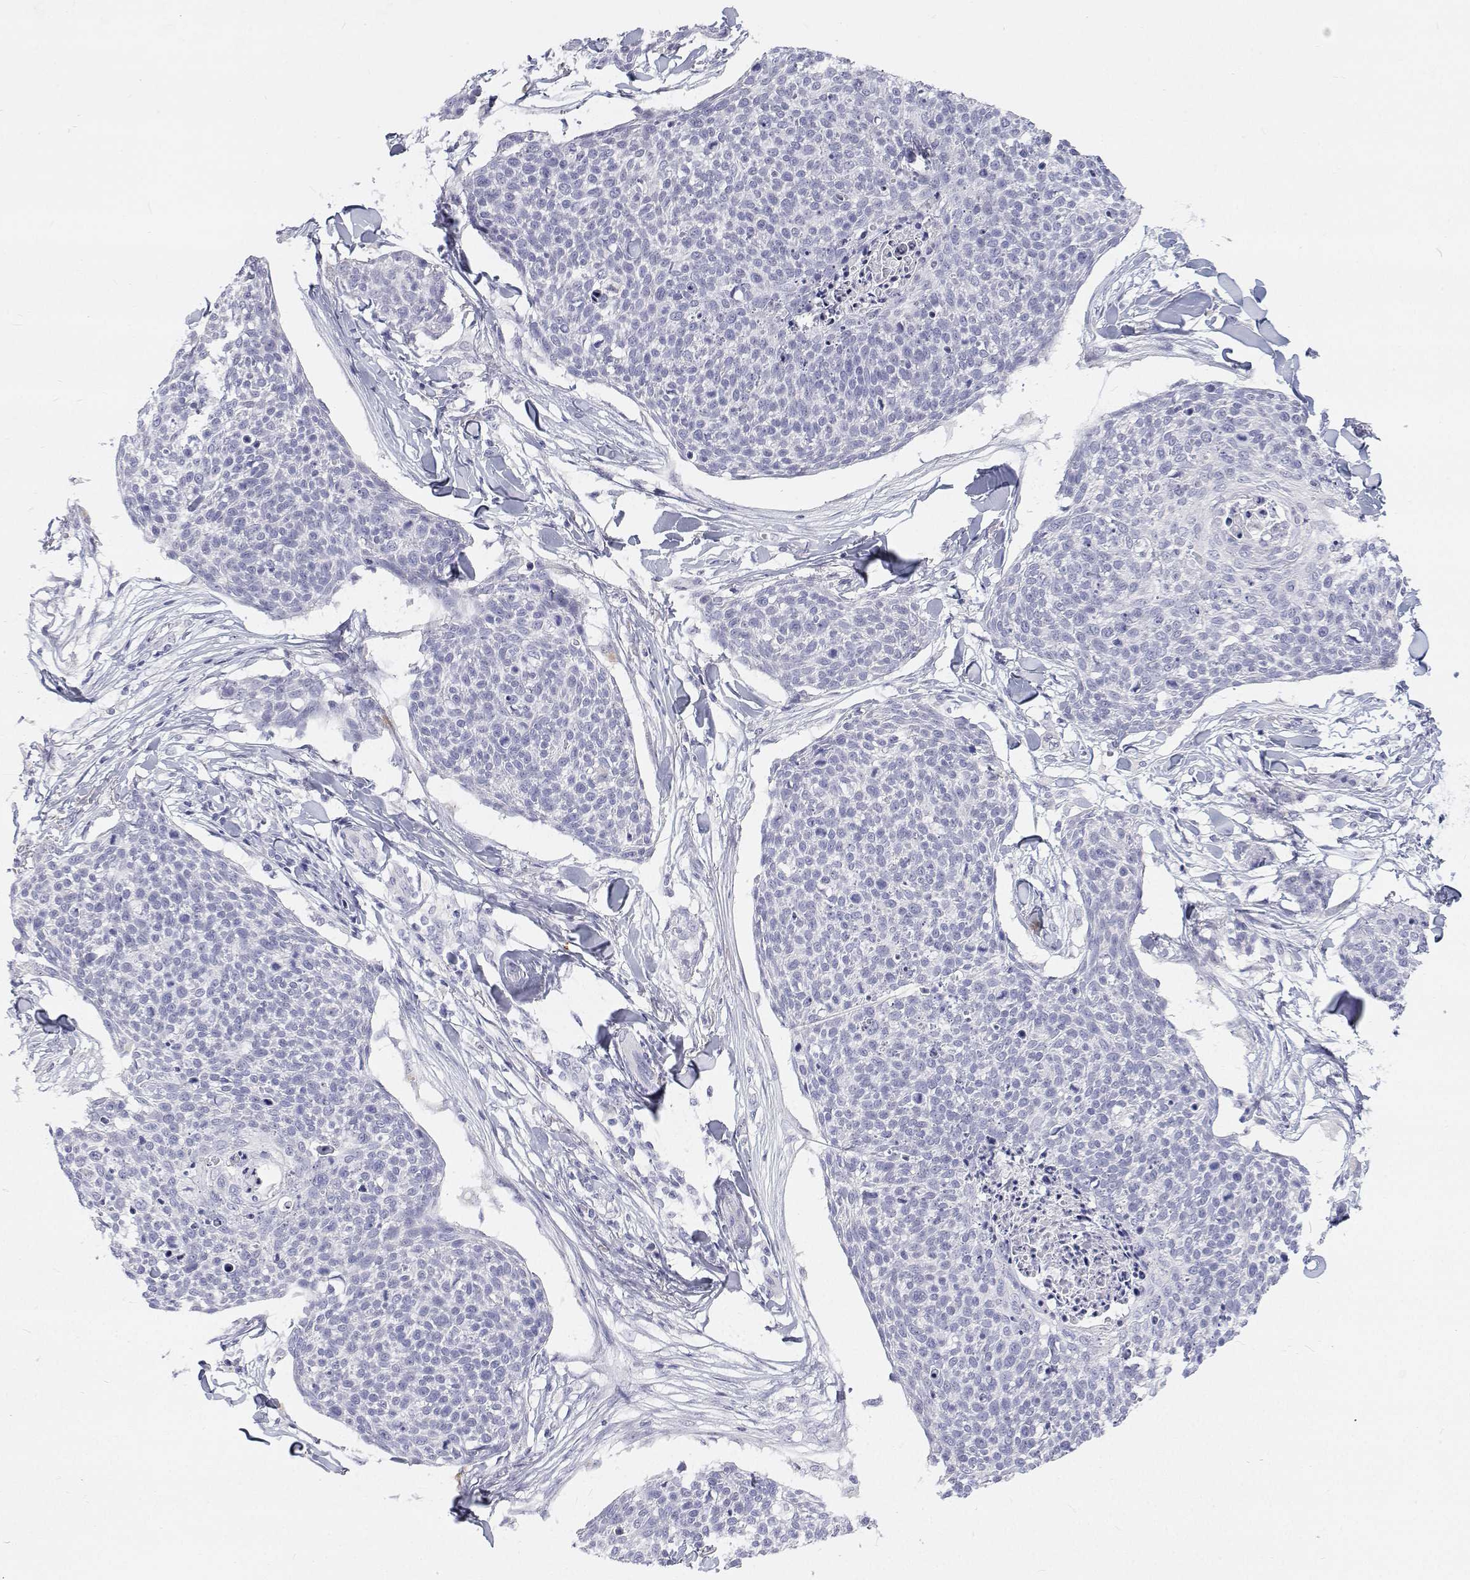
{"staining": {"intensity": "negative", "quantity": "none", "location": "none"}, "tissue": "skin cancer", "cell_type": "Tumor cells", "image_type": "cancer", "snomed": [{"axis": "morphology", "description": "Squamous cell carcinoma, NOS"}, {"axis": "topography", "description": "Skin"}, {"axis": "topography", "description": "Vulva"}], "caption": "Immunohistochemistry (IHC) histopathology image of human squamous cell carcinoma (skin) stained for a protein (brown), which displays no positivity in tumor cells. (IHC, brightfield microscopy, high magnification).", "gene": "NCR2", "patient": {"sex": "female", "age": 75}}